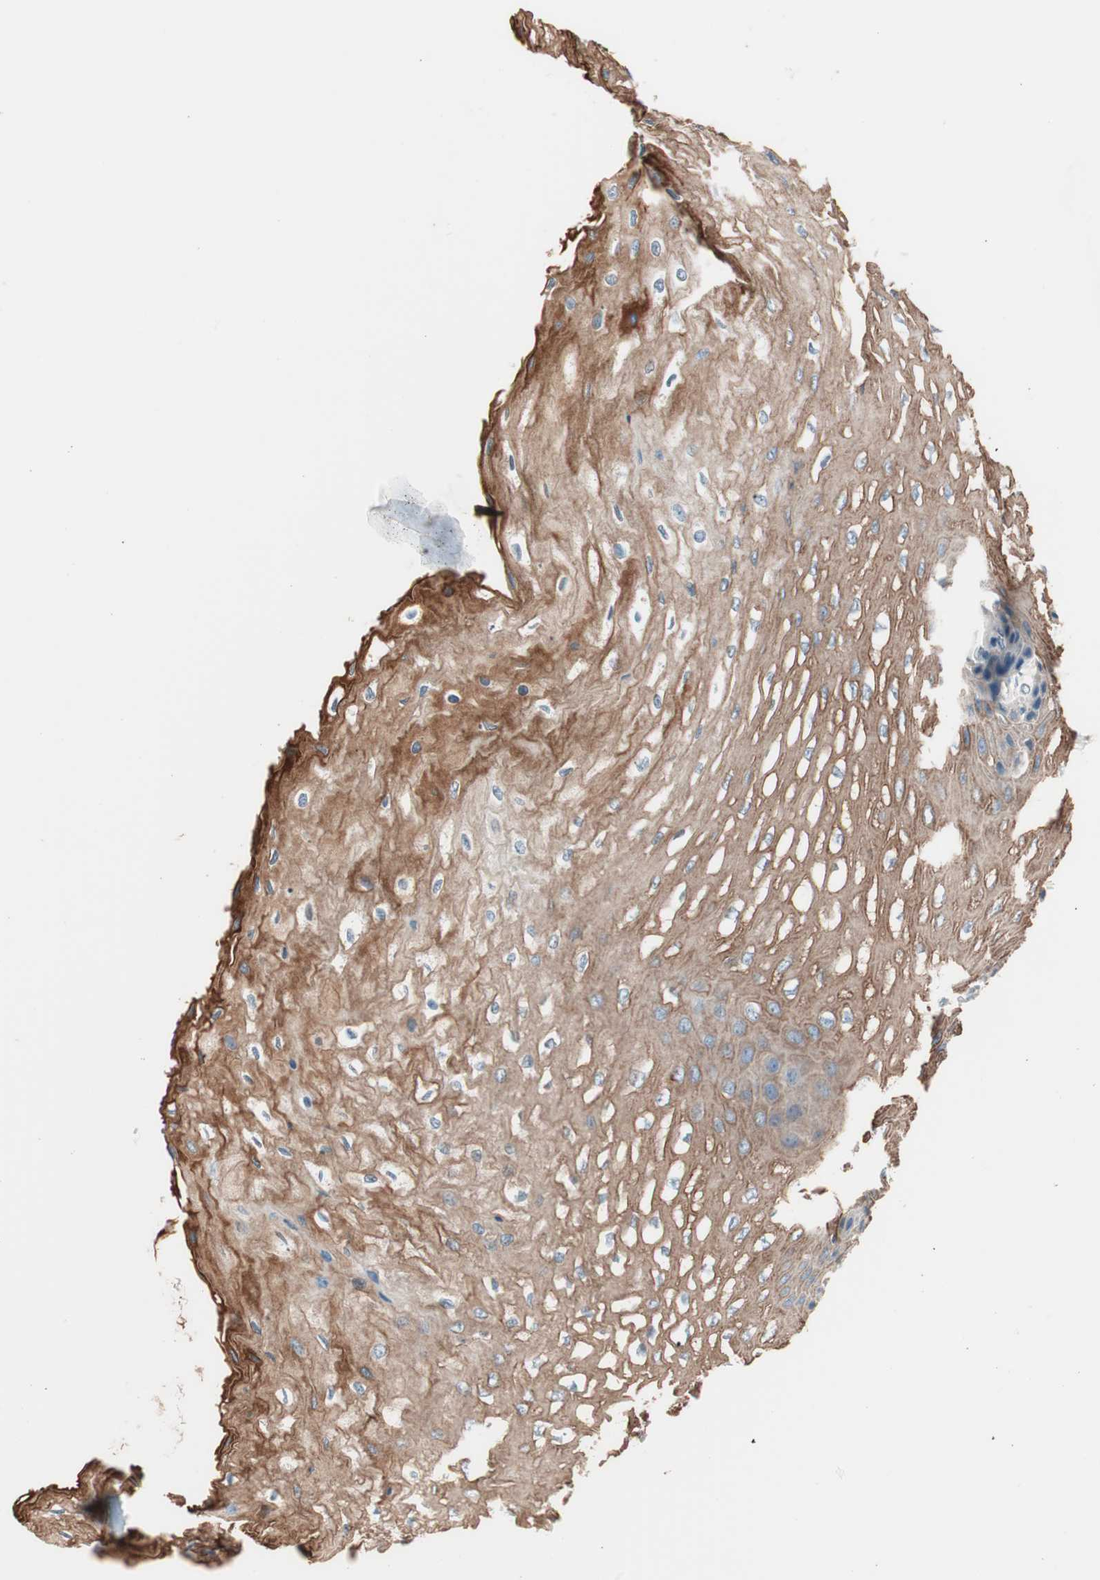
{"staining": {"intensity": "moderate", "quantity": ">75%", "location": "cytoplasmic/membranous"}, "tissue": "esophagus", "cell_type": "Squamous epithelial cells", "image_type": "normal", "snomed": [{"axis": "morphology", "description": "Normal tissue, NOS"}, {"axis": "topography", "description": "Esophagus"}], "caption": "High-power microscopy captured an IHC photomicrograph of unremarkable esophagus, revealing moderate cytoplasmic/membranous expression in about >75% of squamous epithelial cells. (brown staining indicates protein expression, while blue staining denotes nuclei).", "gene": "RAD54B", "patient": {"sex": "female", "age": 72}}